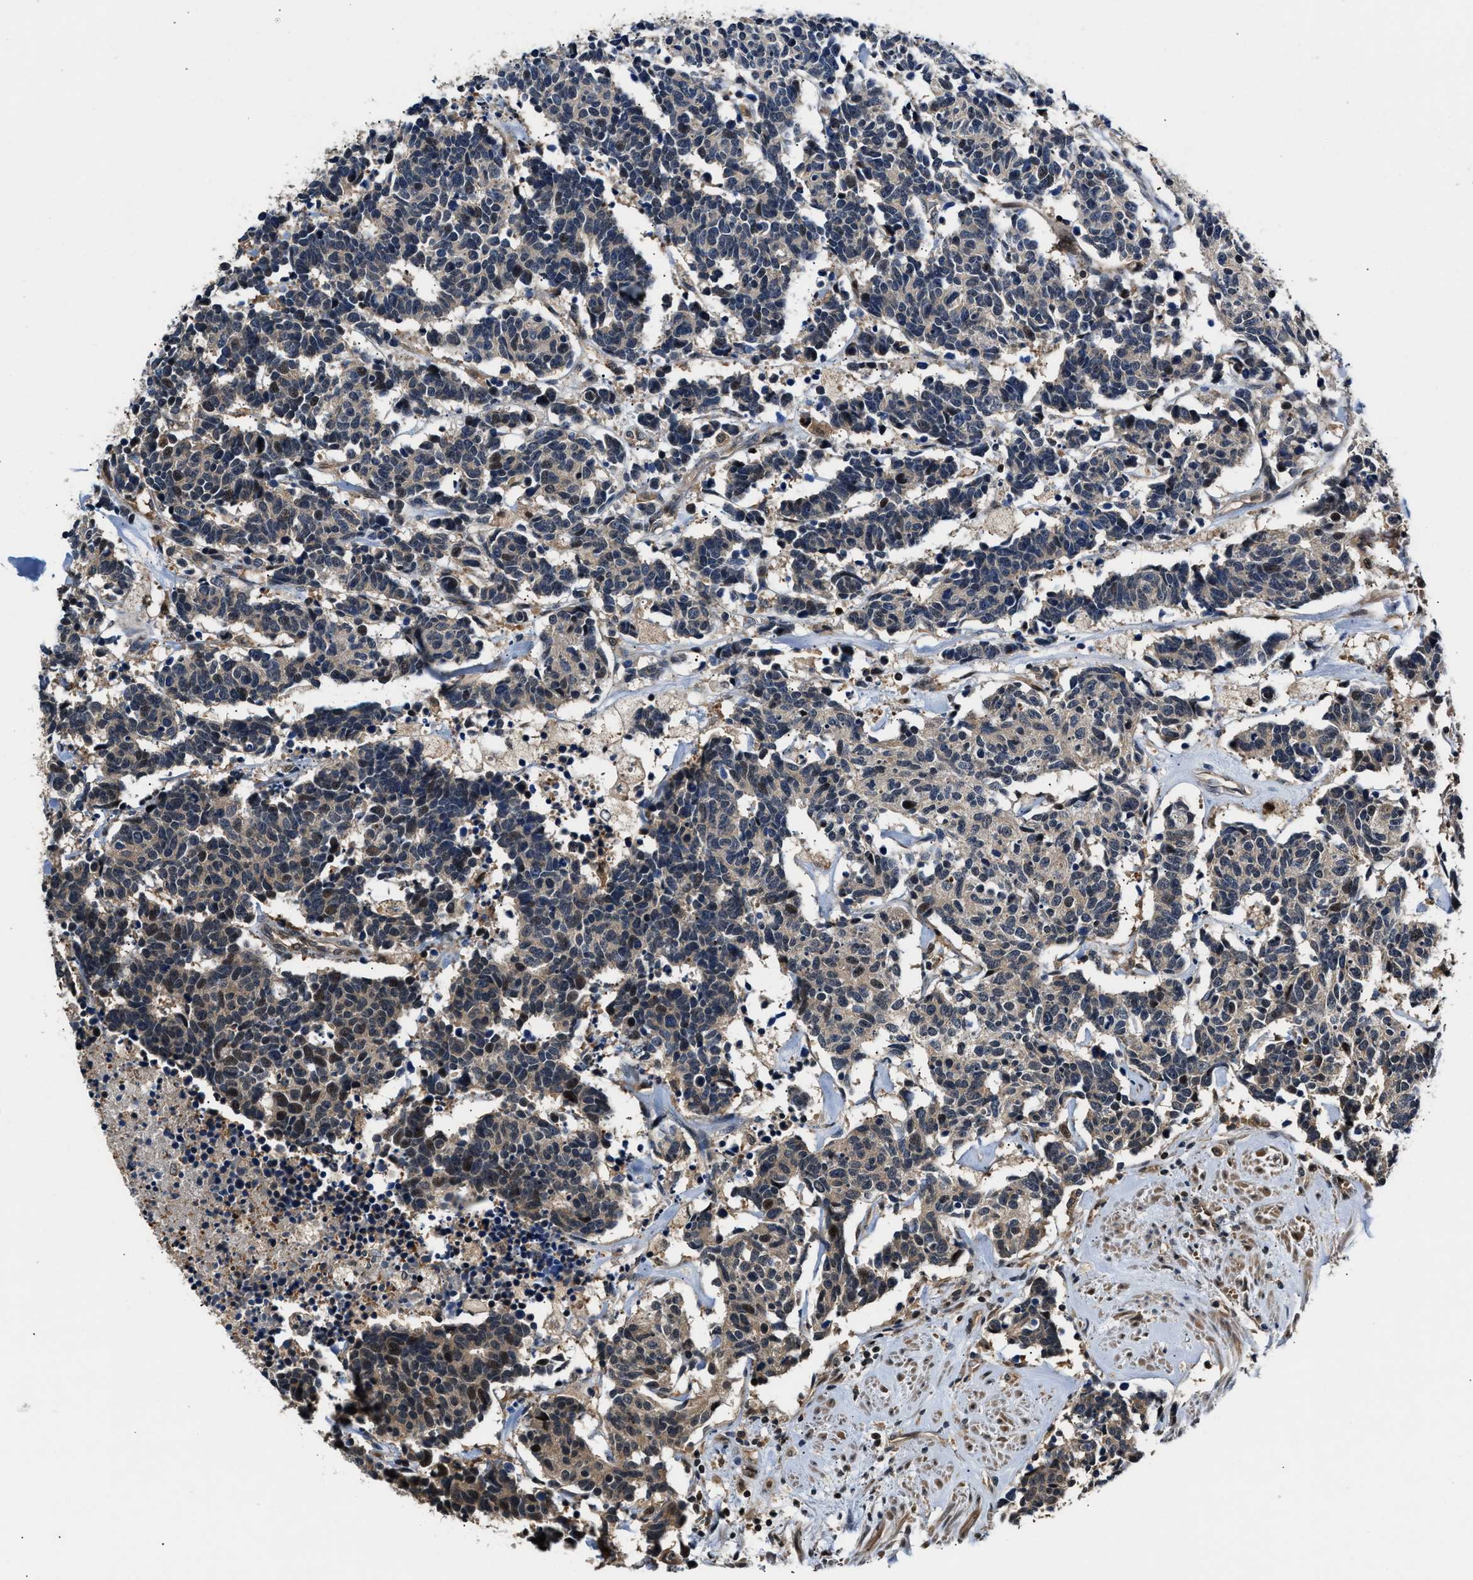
{"staining": {"intensity": "weak", "quantity": ">75%", "location": "cytoplasmic/membranous,nuclear"}, "tissue": "carcinoid", "cell_type": "Tumor cells", "image_type": "cancer", "snomed": [{"axis": "morphology", "description": "Carcinoma, NOS"}, {"axis": "morphology", "description": "Carcinoid, malignant, NOS"}, {"axis": "topography", "description": "Urinary bladder"}], "caption": "Tumor cells reveal weak cytoplasmic/membranous and nuclear positivity in approximately >75% of cells in carcinoma.", "gene": "TUT7", "patient": {"sex": "male", "age": 57}}